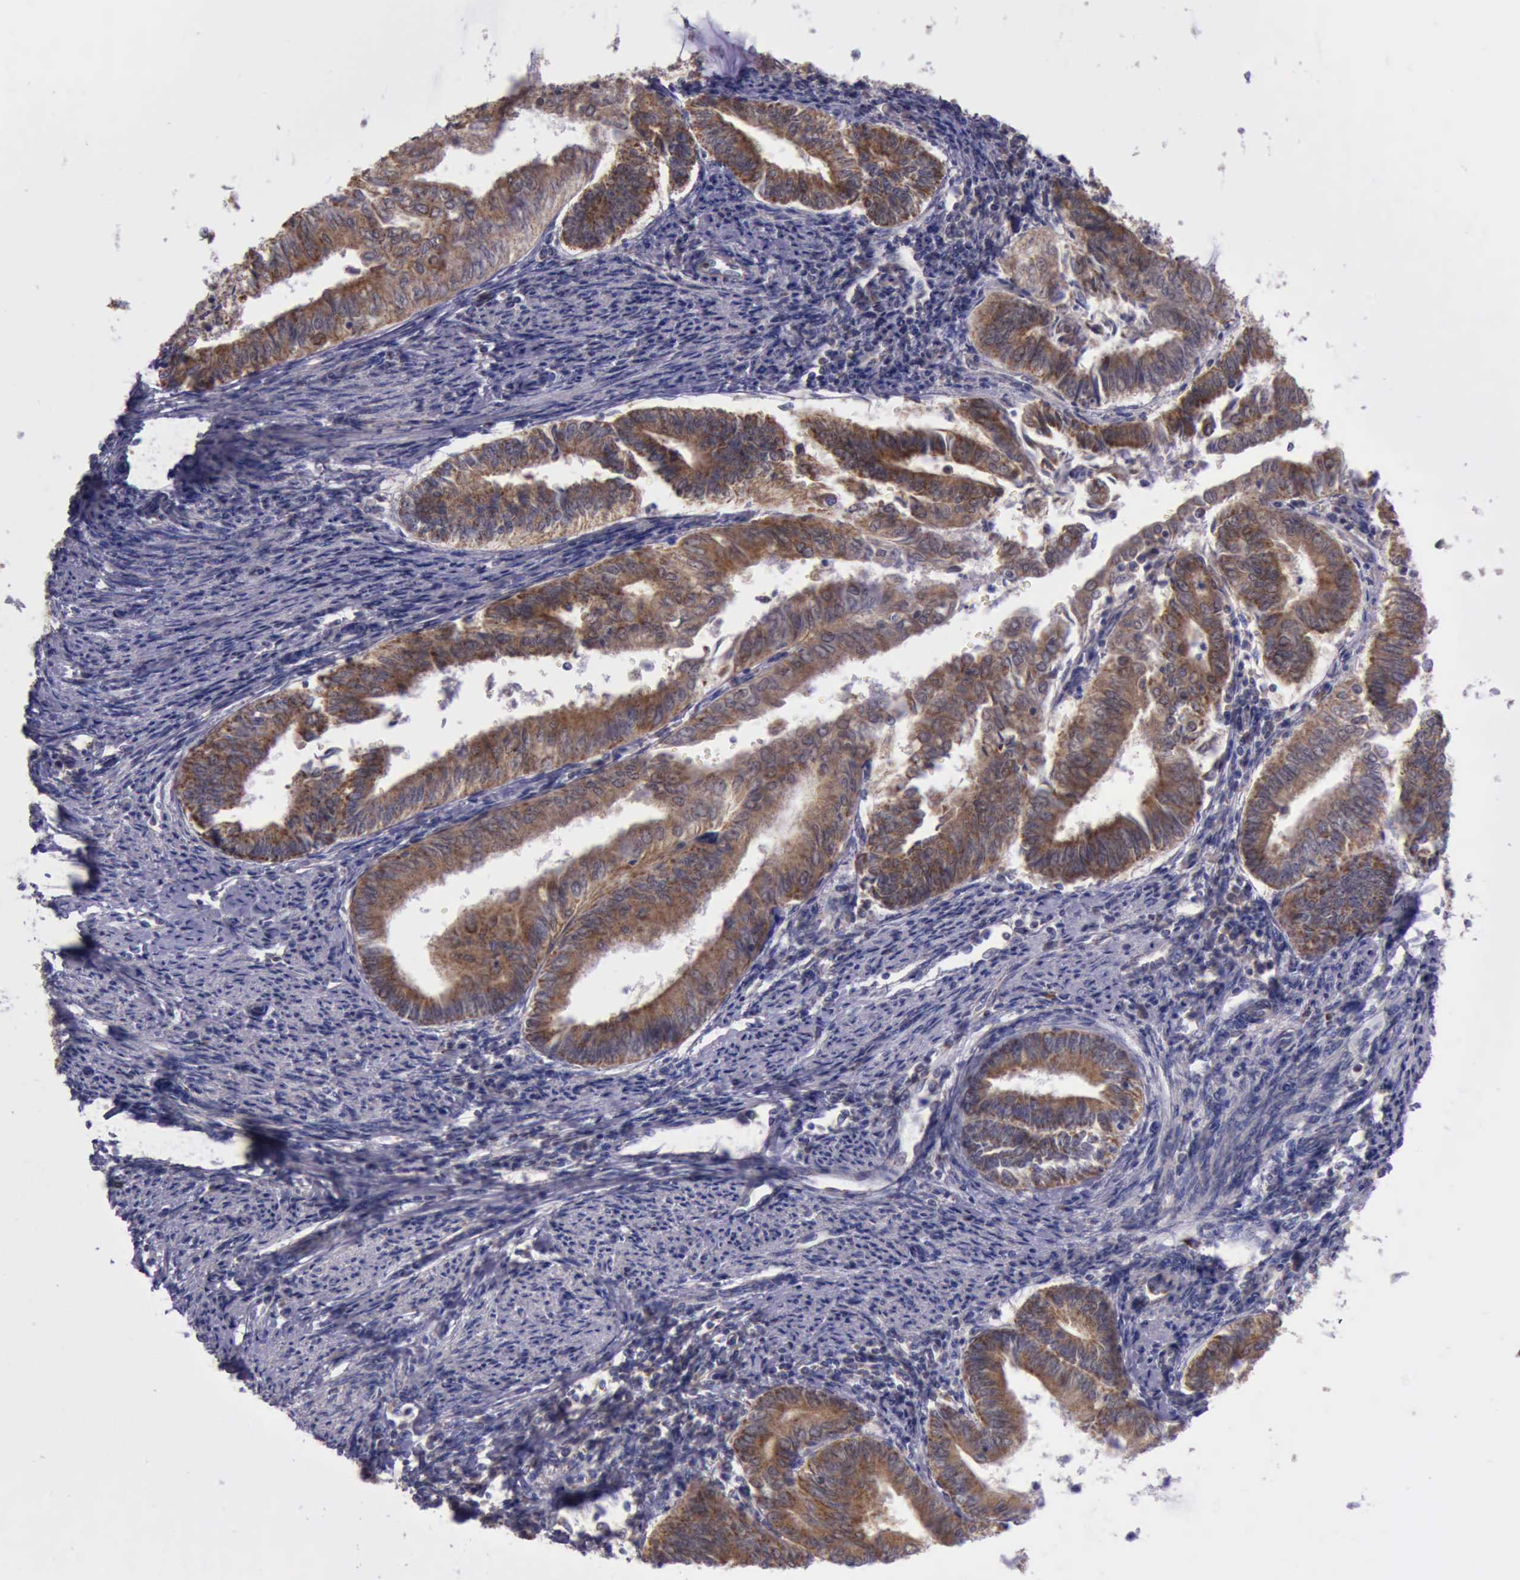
{"staining": {"intensity": "strong", "quantity": ">75%", "location": "cytoplasmic/membranous"}, "tissue": "endometrial cancer", "cell_type": "Tumor cells", "image_type": "cancer", "snomed": [{"axis": "morphology", "description": "Adenocarcinoma, NOS"}, {"axis": "topography", "description": "Endometrium"}], "caption": "The micrograph demonstrates immunohistochemical staining of endometrial adenocarcinoma. There is strong cytoplasmic/membranous staining is seen in approximately >75% of tumor cells. (DAB IHC, brown staining for protein, blue staining for nuclei).", "gene": "TXN2", "patient": {"sex": "female", "age": 66}}